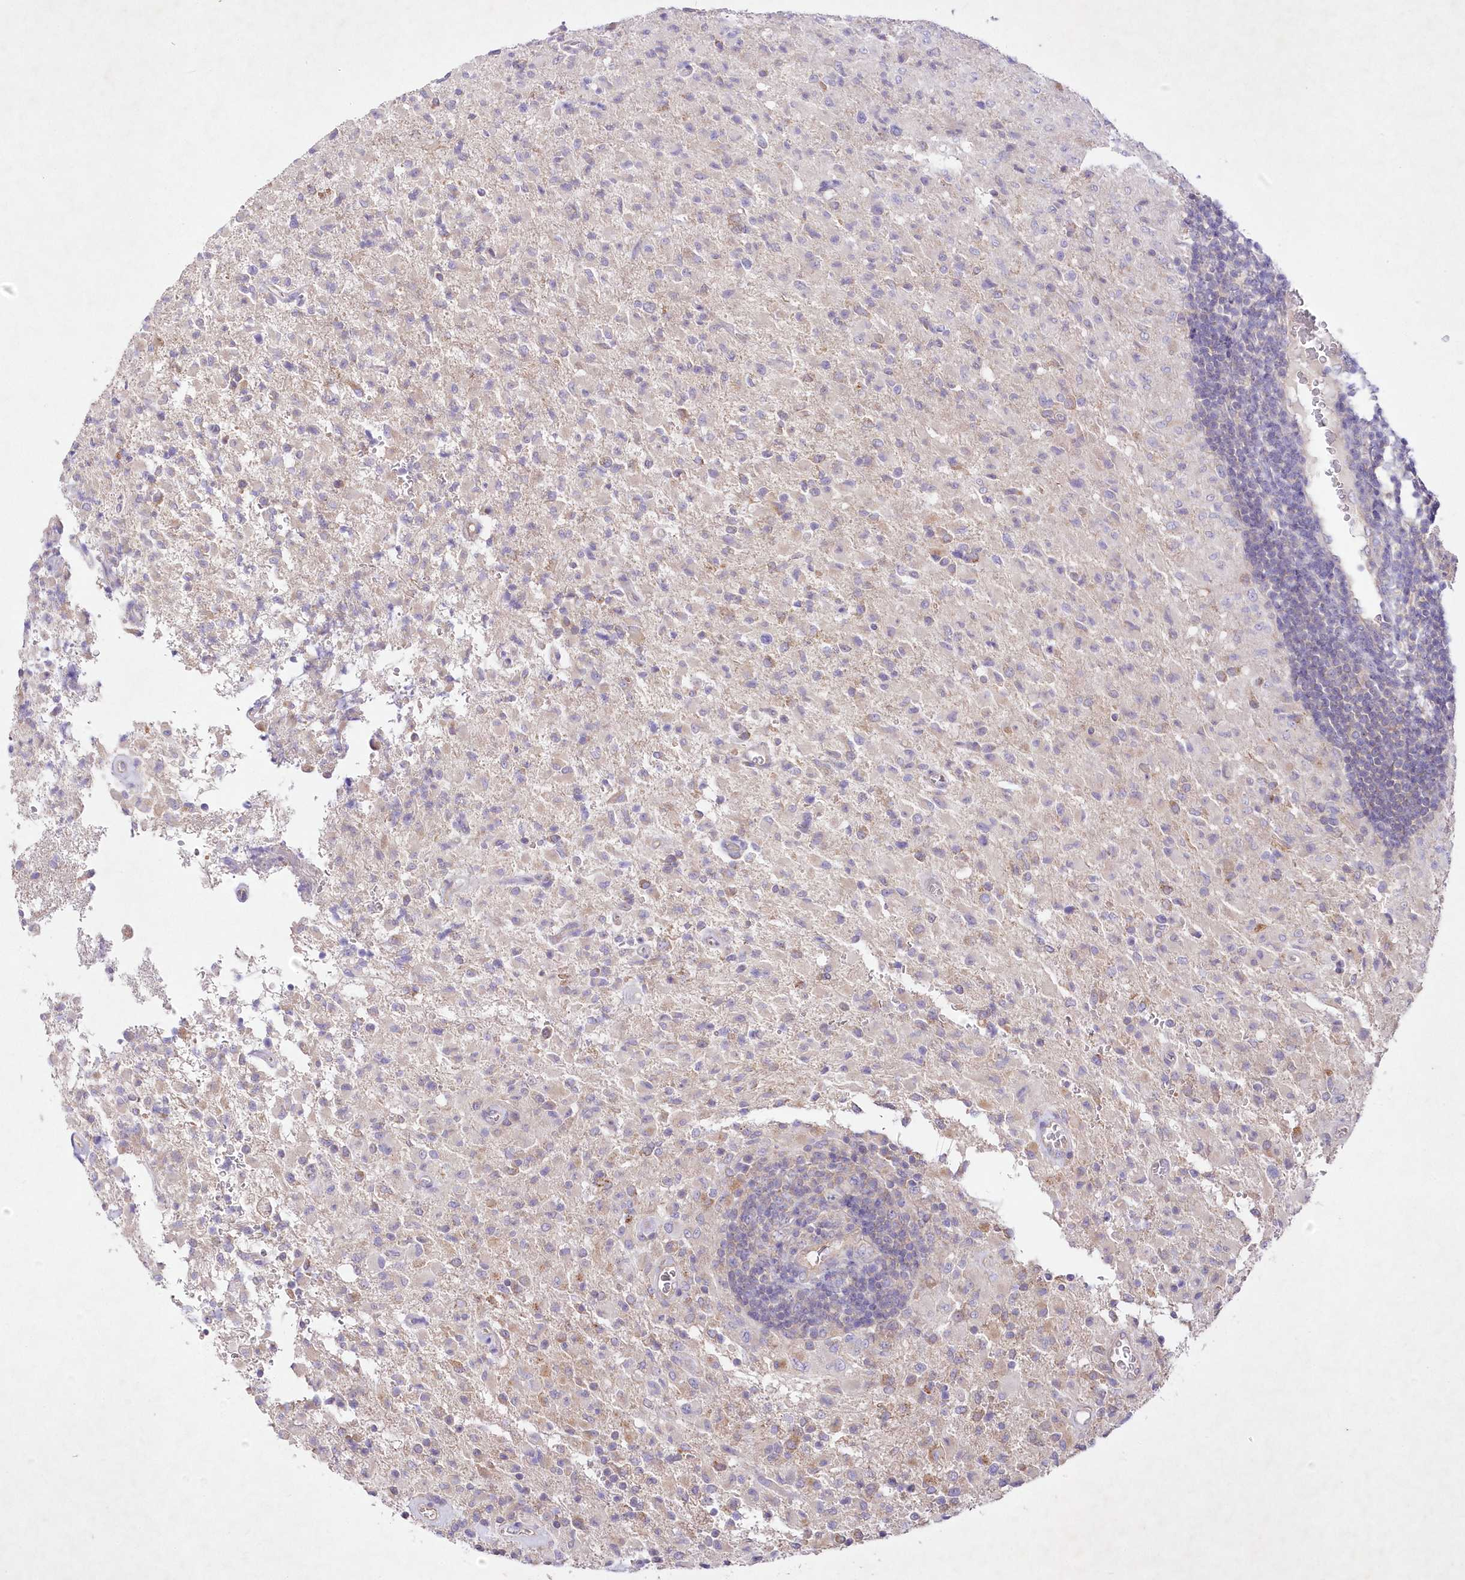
{"staining": {"intensity": "weak", "quantity": "<25%", "location": "cytoplasmic/membranous"}, "tissue": "glioma", "cell_type": "Tumor cells", "image_type": "cancer", "snomed": [{"axis": "morphology", "description": "Glioma, malignant, High grade"}, {"axis": "topography", "description": "Brain"}], "caption": "High-grade glioma (malignant) stained for a protein using immunohistochemistry demonstrates no staining tumor cells.", "gene": "ITSN2", "patient": {"sex": "female", "age": 57}}